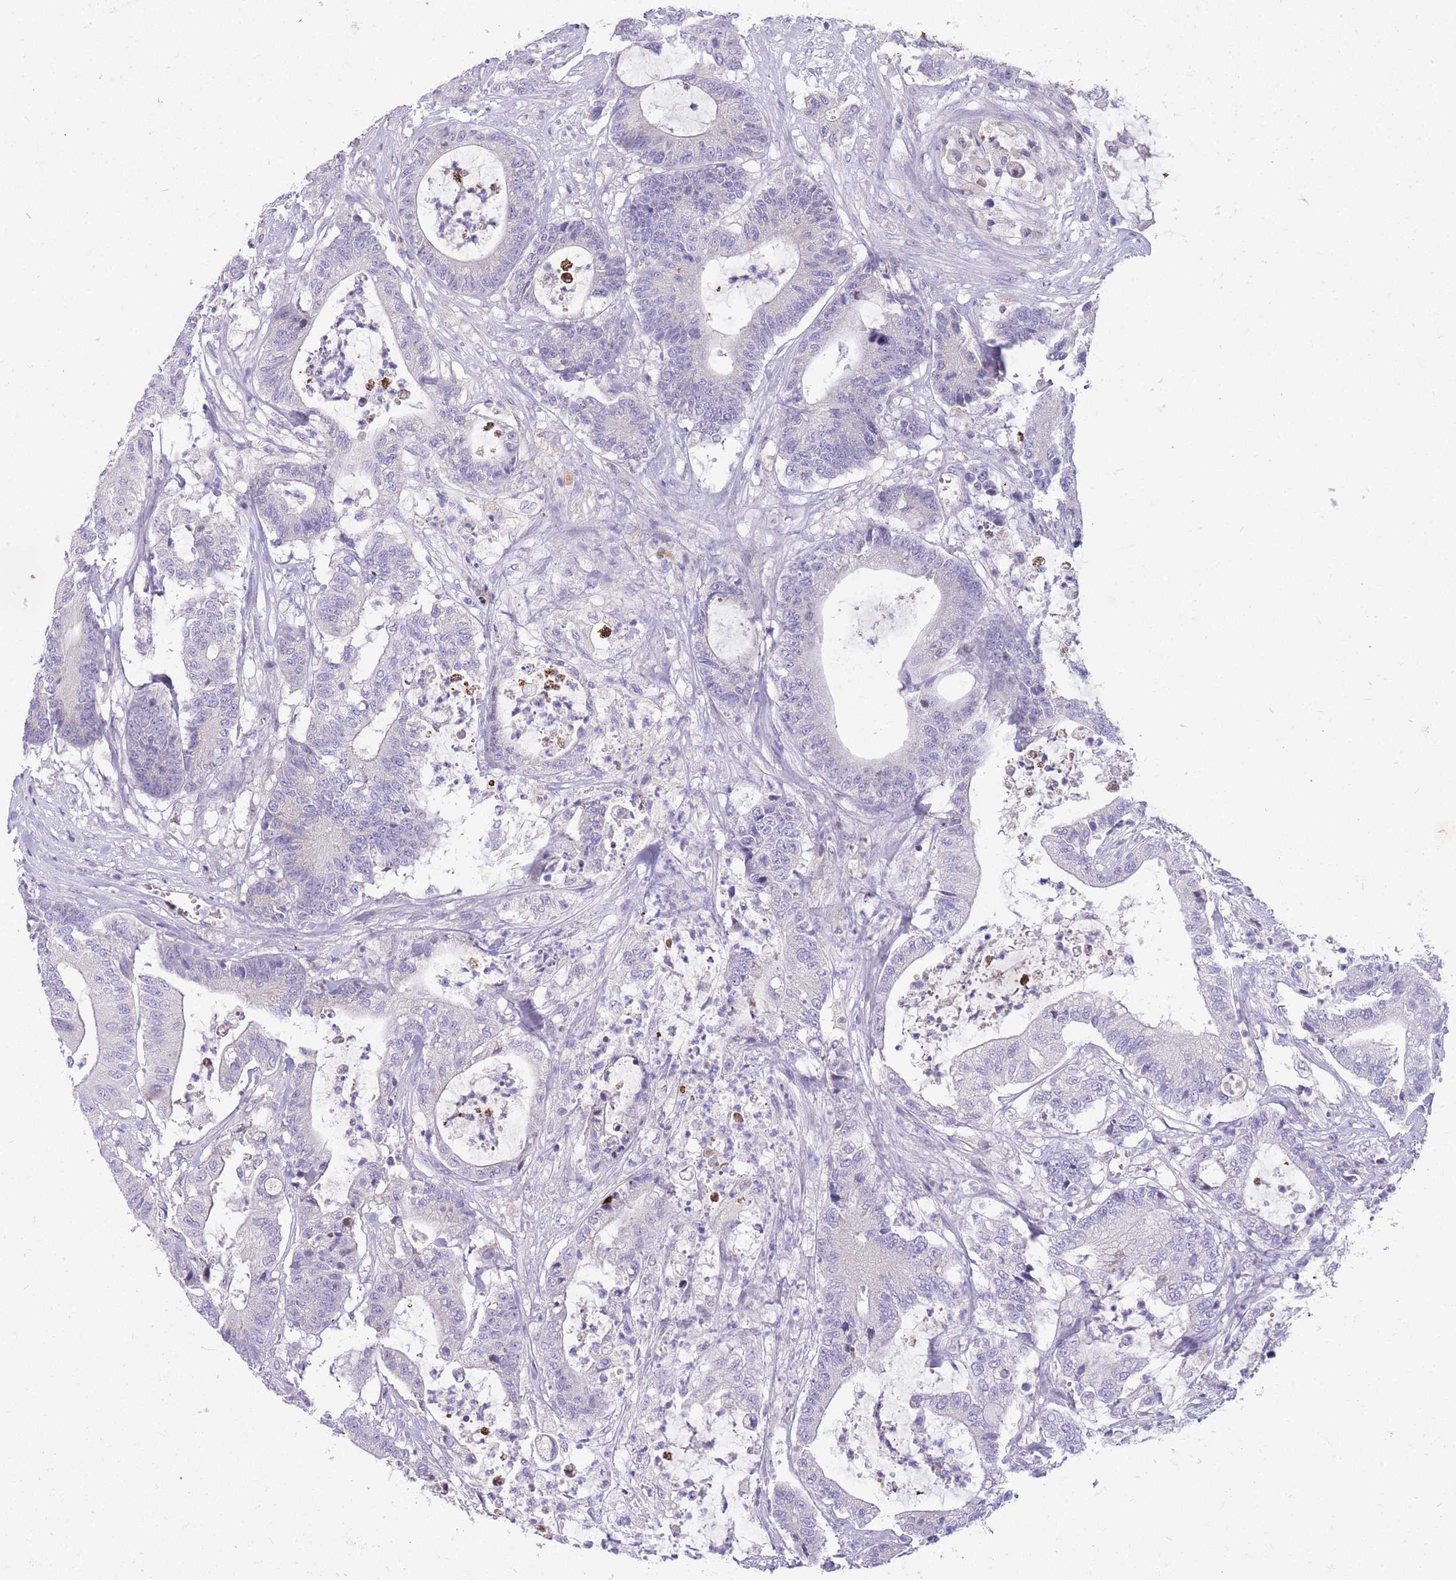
{"staining": {"intensity": "negative", "quantity": "none", "location": "none"}, "tissue": "colorectal cancer", "cell_type": "Tumor cells", "image_type": "cancer", "snomed": [{"axis": "morphology", "description": "Adenocarcinoma, NOS"}, {"axis": "topography", "description": "Colon"}], "caption": "Immunohistochemistry (IHC) of adenocarcinoma (colorectal) shows no positivity in tumor cells.", "gene": "DDHD1", "patient": {"sex": "female", "age": 84}}